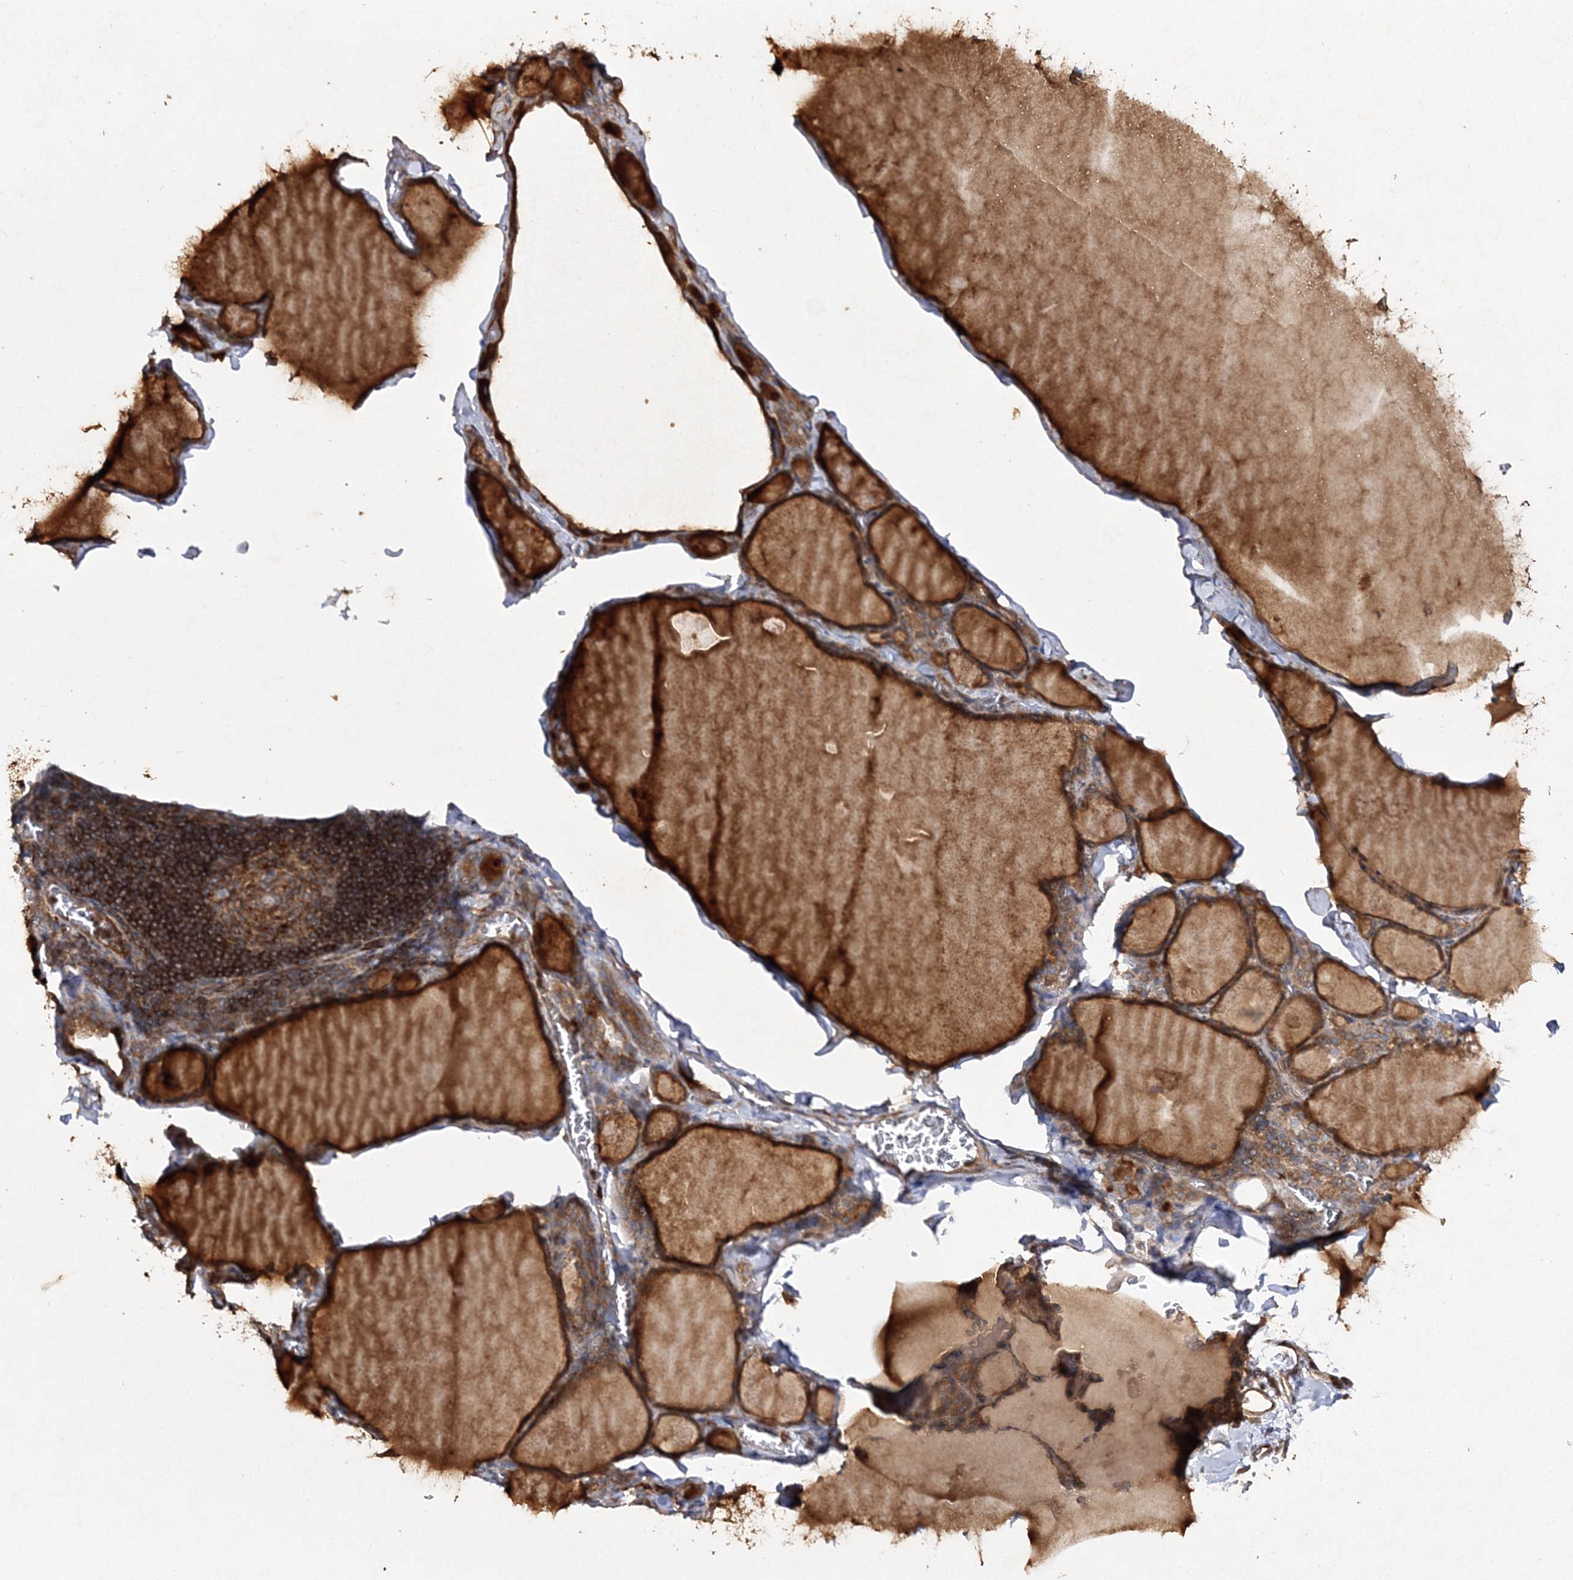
{"staining": {"intensity": "moderate", "quantity": ">75%", "location": "cytoplasmic/membranous"}, "tissue": "thyroid gland", "cell_type": "Glandular cells", "image_type": "normal", "snomed": [{"axis": "morphology", "description": "Normal tissue, NOS"}, {"axis": "topography", "description": "Thyroid gland"}], "caption": "Brown immunohistochemical staining in benign thyroid gland demonstrates moderate cytoplasmic/membranous positivity in about >75% of glandular cells. The staining was performed using DAB (3,3'-diaminobenzidine) to visualize the protein expression in brown, while the nuclei were stained in blue with hematoxylin (Magnification: 20x).", "gene": "DNAJC13", "patient": {"sex": "male", "age": 56}}